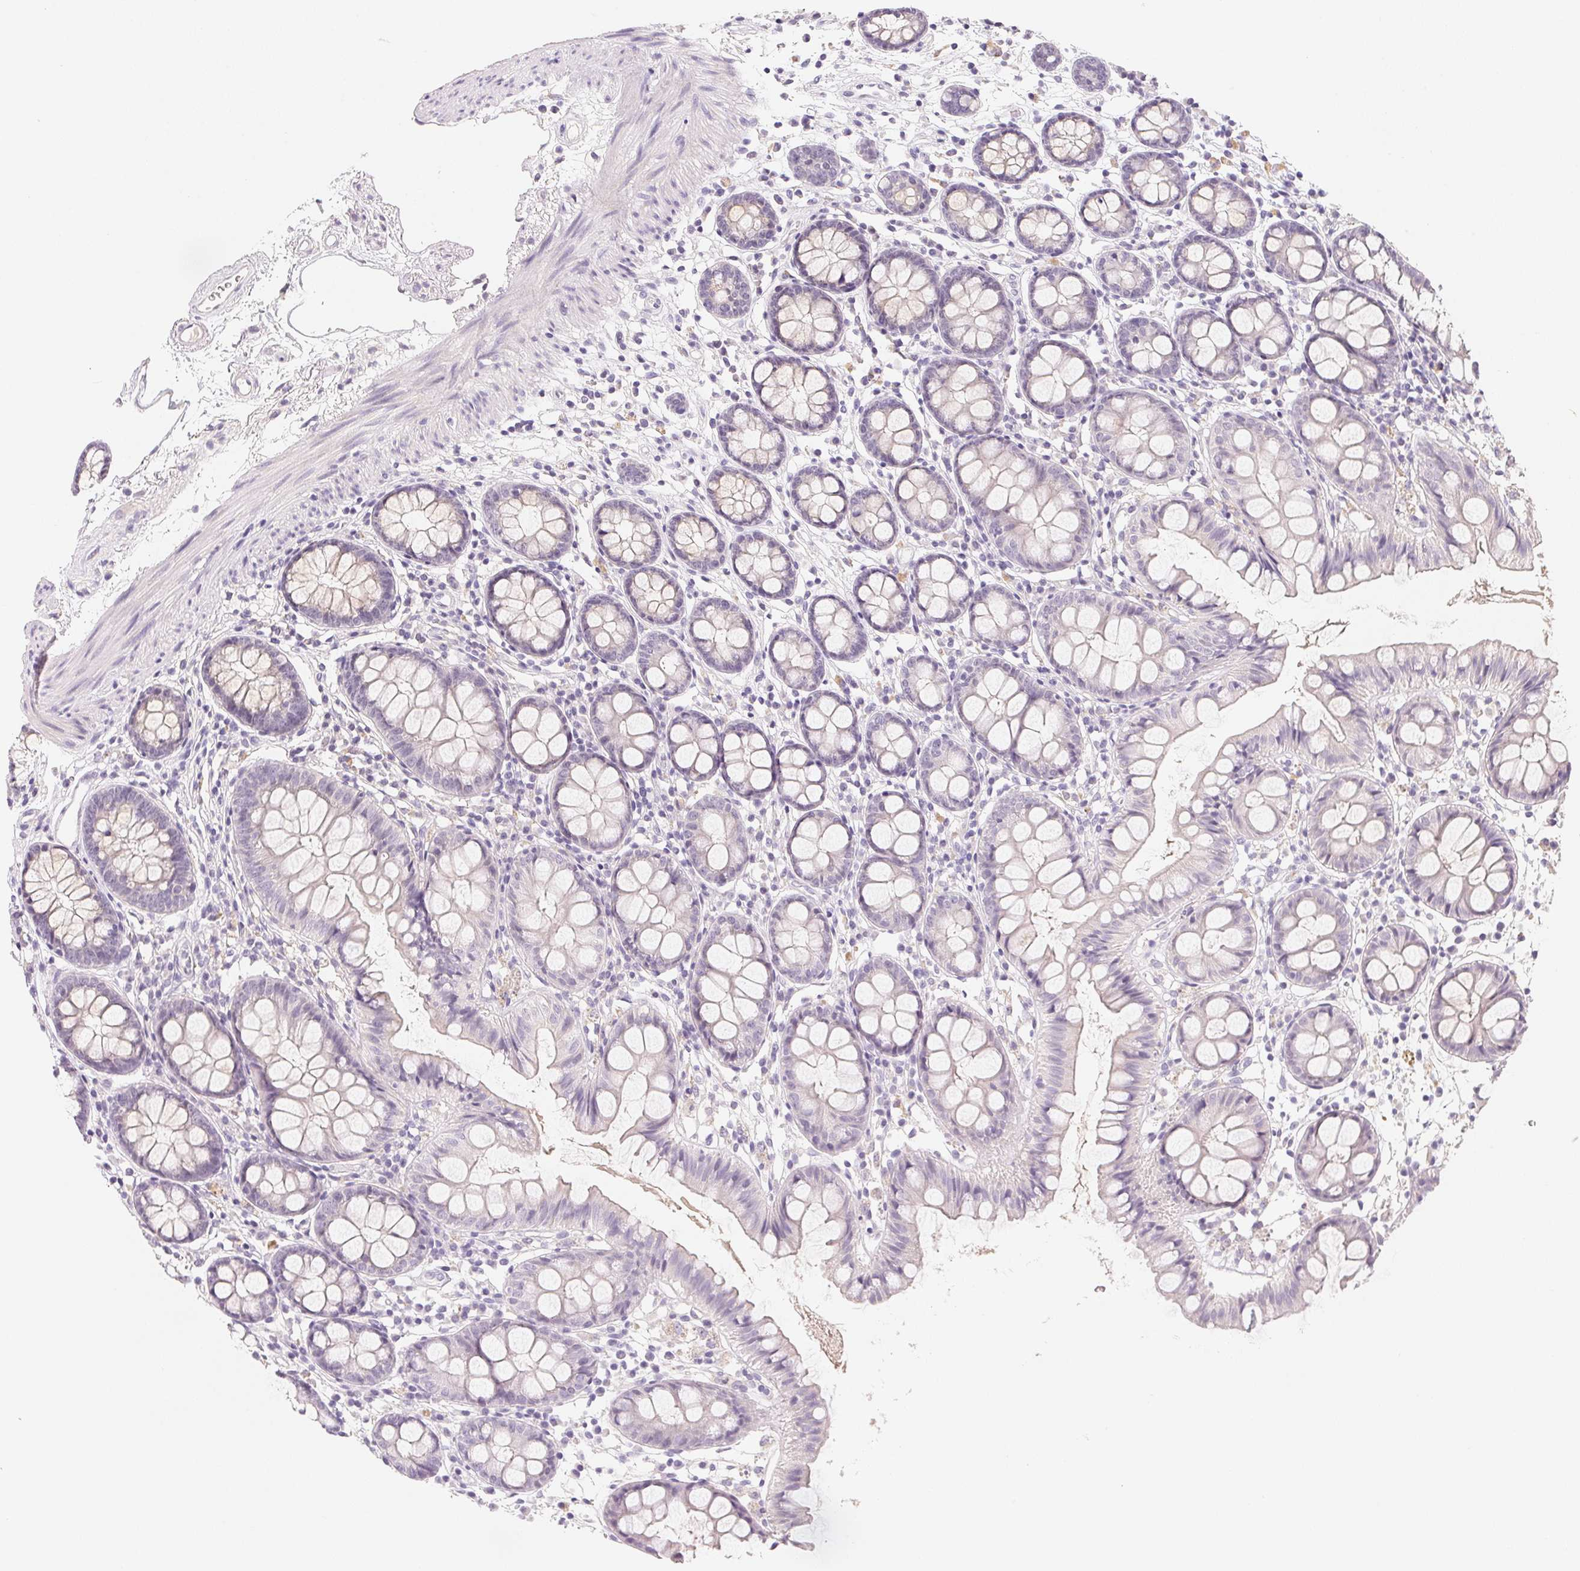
{"staining": {"intensity": "negative", "quantity": "none", "location": "none"}, "tissue": "colon", "cell_type": "Endothelial cells", "image_type": "normal", "snomed": [{"axis": "morphology", "description": "Normal tissue, NOS"}, {"axis": "topography", "description": "Colon"}], "caption": "Immunohistochemistry of normal human colon reveals no expression in endothelial cells. Brightfield microscopy of IHC stained with DAB (brown) and hematoxylin (blue), captured at high magnification.", "gene": "MCOLN3", "patient": {"sex": "female", "age": 84}}